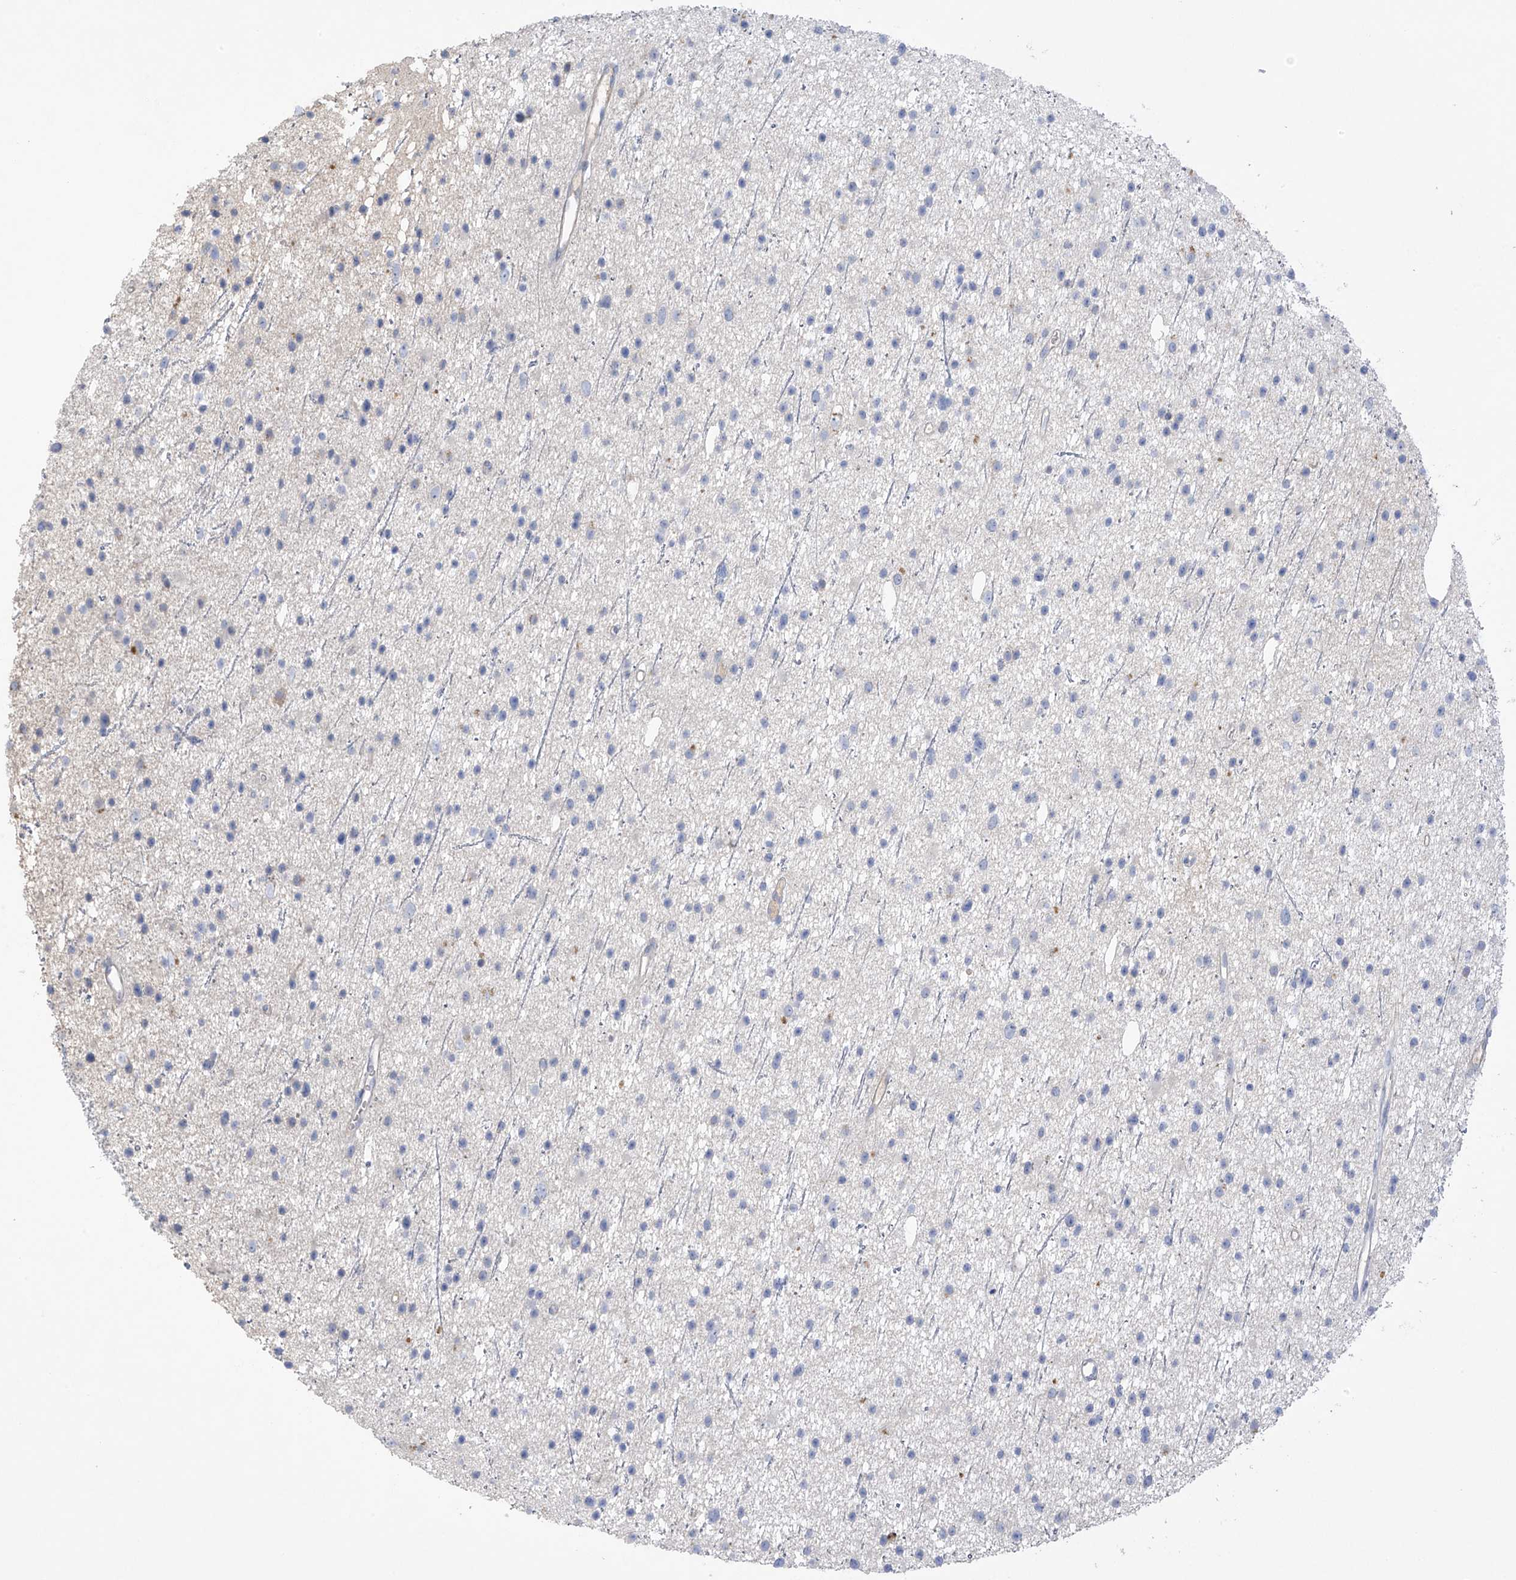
{"staining": {"intensity": "negative", "quantity": "none", "location": "none"}, "tissue": "glioma", "cell_type": "Tumor cells", "image_type": "cancer", "snomed": [{"axis": "morphology", "description": "Glioma, malignant, Low grade"}, {"axis": "topography", "description": "Cerebral cortex"}], "caption": "IHC photomicrograph of glioma stained for a protein (brown), which exhibits no staining in tumor cells.", "gene": "PRSS12", "patient": {"sex": "female", "age": 39}}